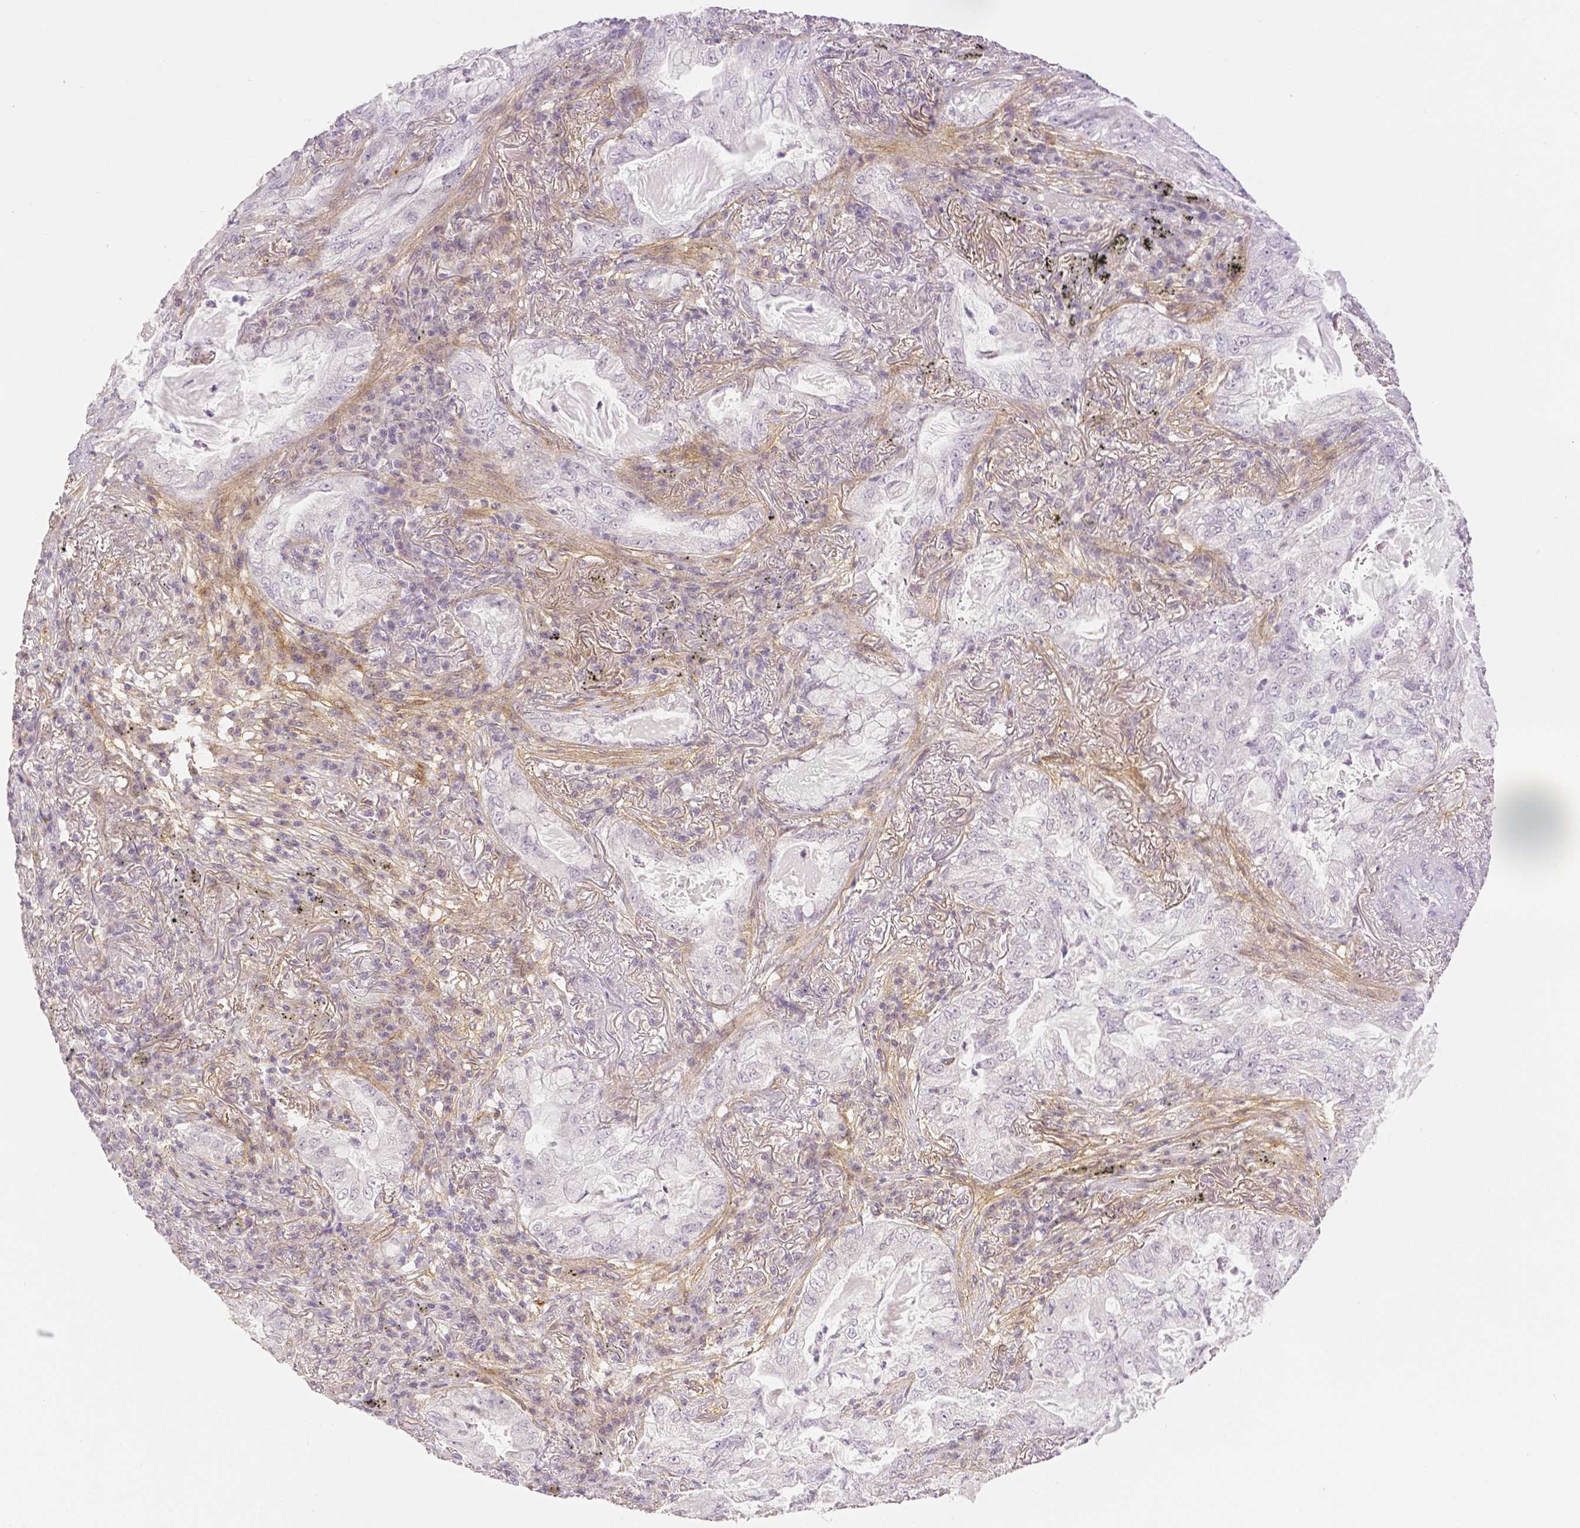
{"staining": {"intensity": "negative", "quantity": "none", "location": "none"}, "tissue": "lung cancer", "cell_type": "Tumor cells", "image_type": "cancer", "snomed": [{"axis": "morphology", "description": "Adenocarcinoma, NOS"}, {"axis": "topography", "description": "Lung"}], "caption": "Immunohistochemistry histopathology image of neoplastic tissue: adenocarcinoma (lung) stained with DAB (3,3'-diaminobenzidine) reveals no significant protein expression in tumor cells. (DAB immunohistochemistry visualized using brightfield microscopy, high magnification).", "gene": "THY1", "patient": {"sex": "female", "age": 73}}